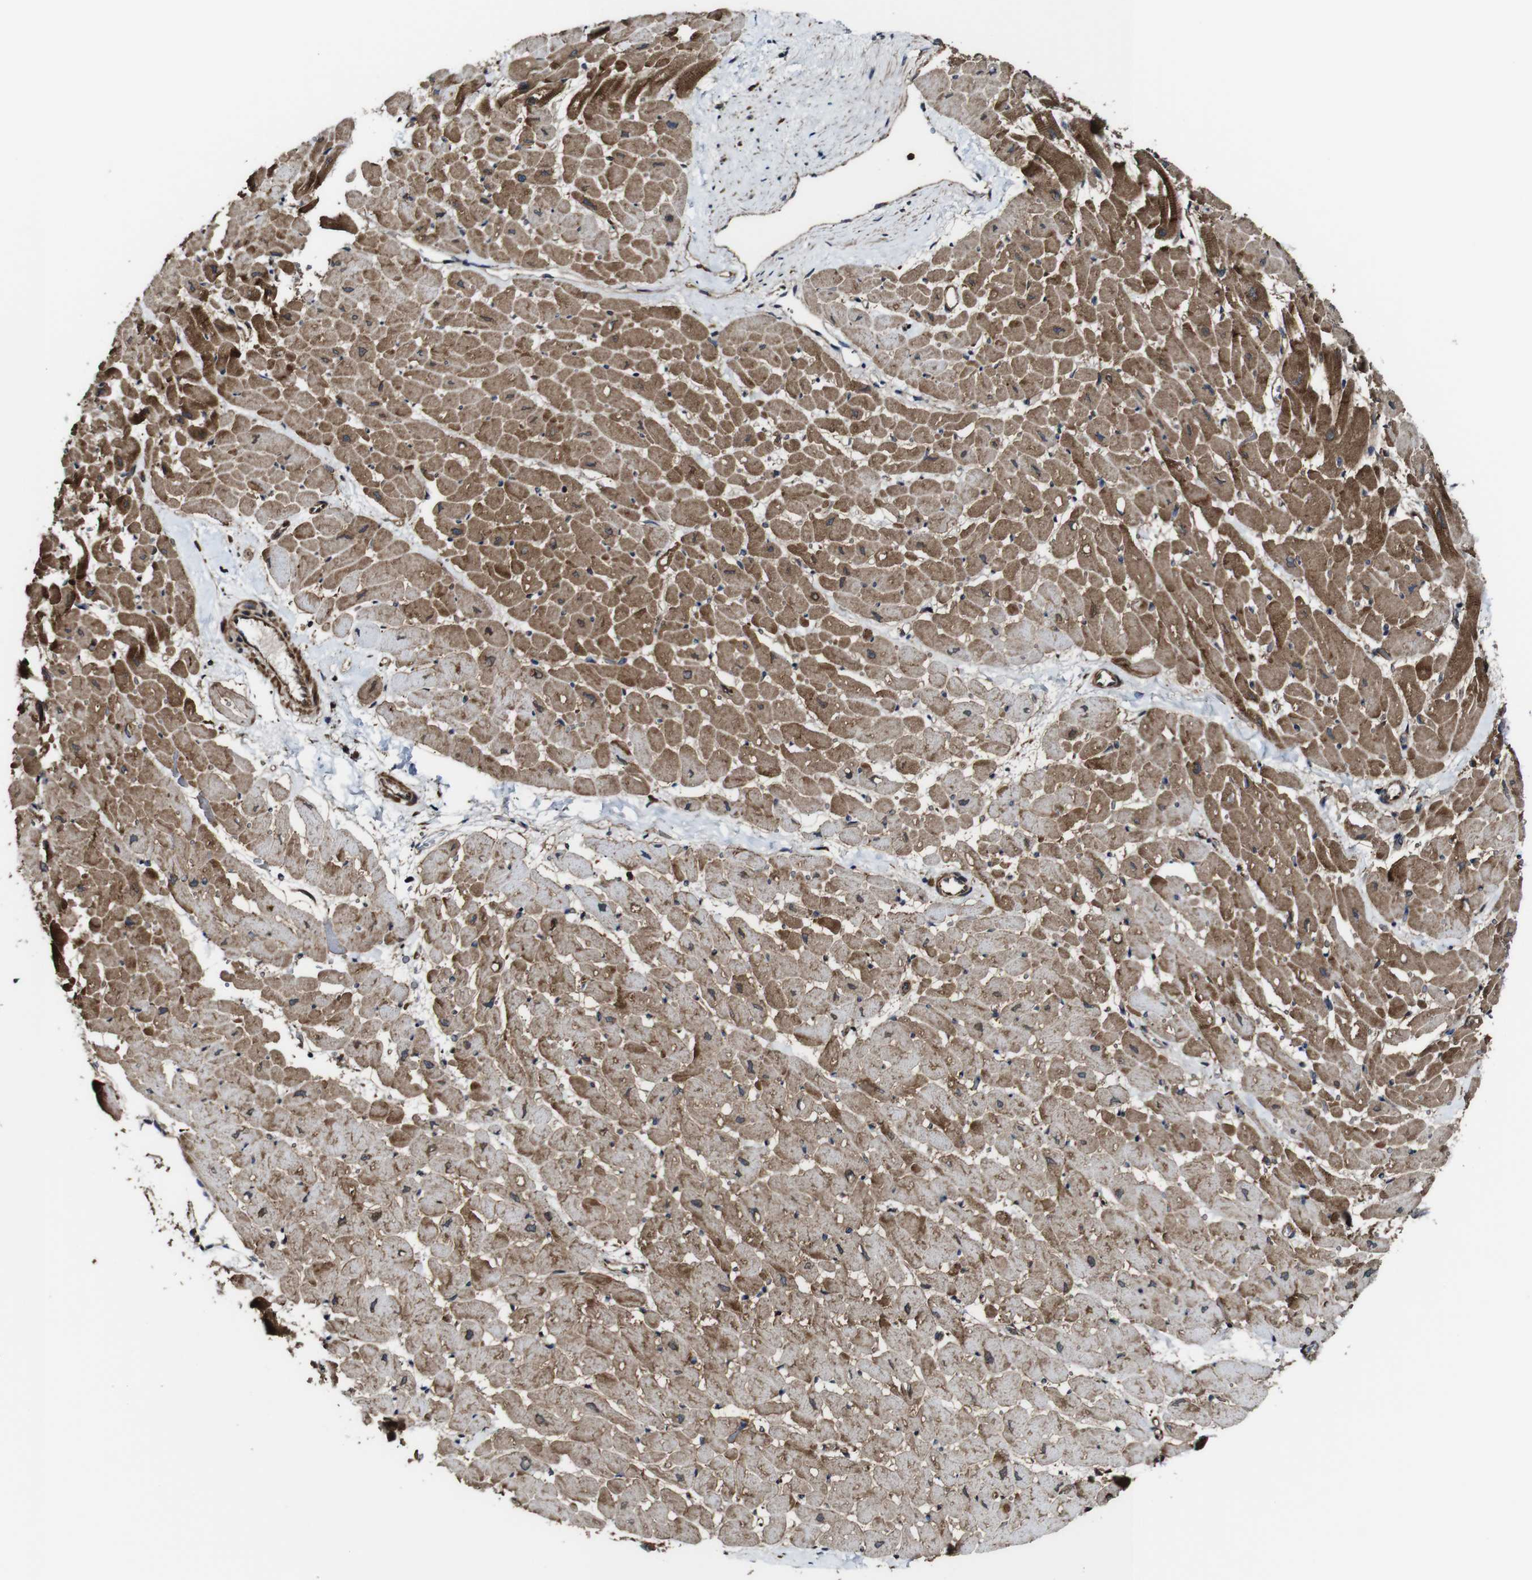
{"staining": {"intensity": "moderate", "quantity": ">75%", "location": "cytoplasmic/membranous"}, "tissue": "heart muscle", "cell_type": "Cardiomyocytes", "image_type": "normal", "snomed": [{"axis": "morphology", "description": "Normal tissue, NOS"}, {"axis": "topography", "description": "Heart"}], "caption": "Normal heart muscle displays moderate cytoplasmic/membranous staining in about >75% of cardiomyocytes, visualized by immunohistochemistry.", "gene": "TNIK", "patient": {"sex": "male", "age": 45}}